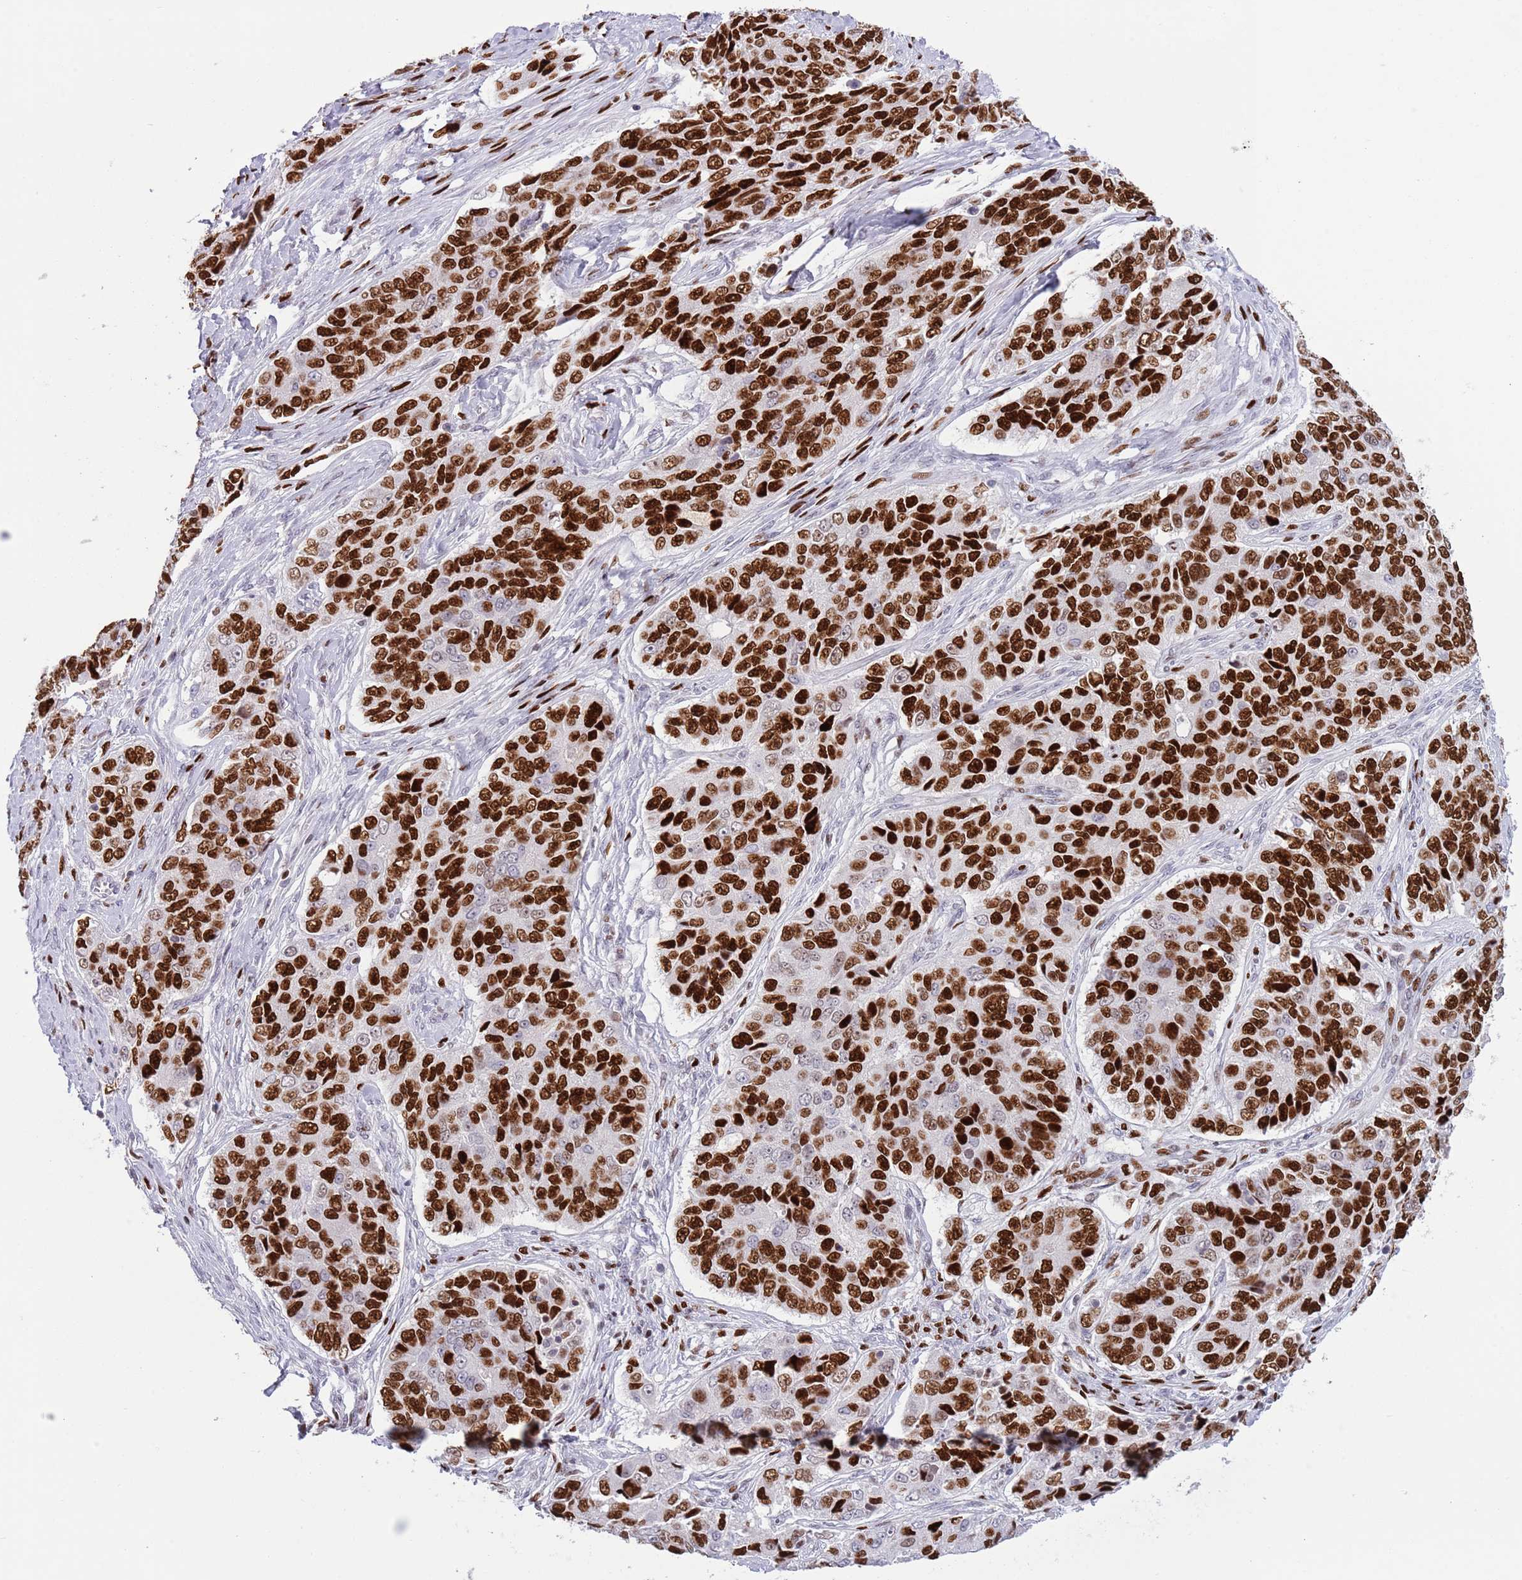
{"staining": {"intensity": "strong", "quantity": ">75%", "location": "nuclear"}, "tissue": "ovarian cancer", "cell_type": "Tumor cells", "image_type": "cancer", "snomed": [{"axis": "morphology", "description": "Carcinoma, endometroid"}, {"axis": "topography", "description": "Ovary"}], "caption": "Ovarian endometroid carcinoma stained for a protein displays strong nuclear positivity in tumor cells.", "gene": "MFSD10", "patient": {"sex": "female", "age": 51}}